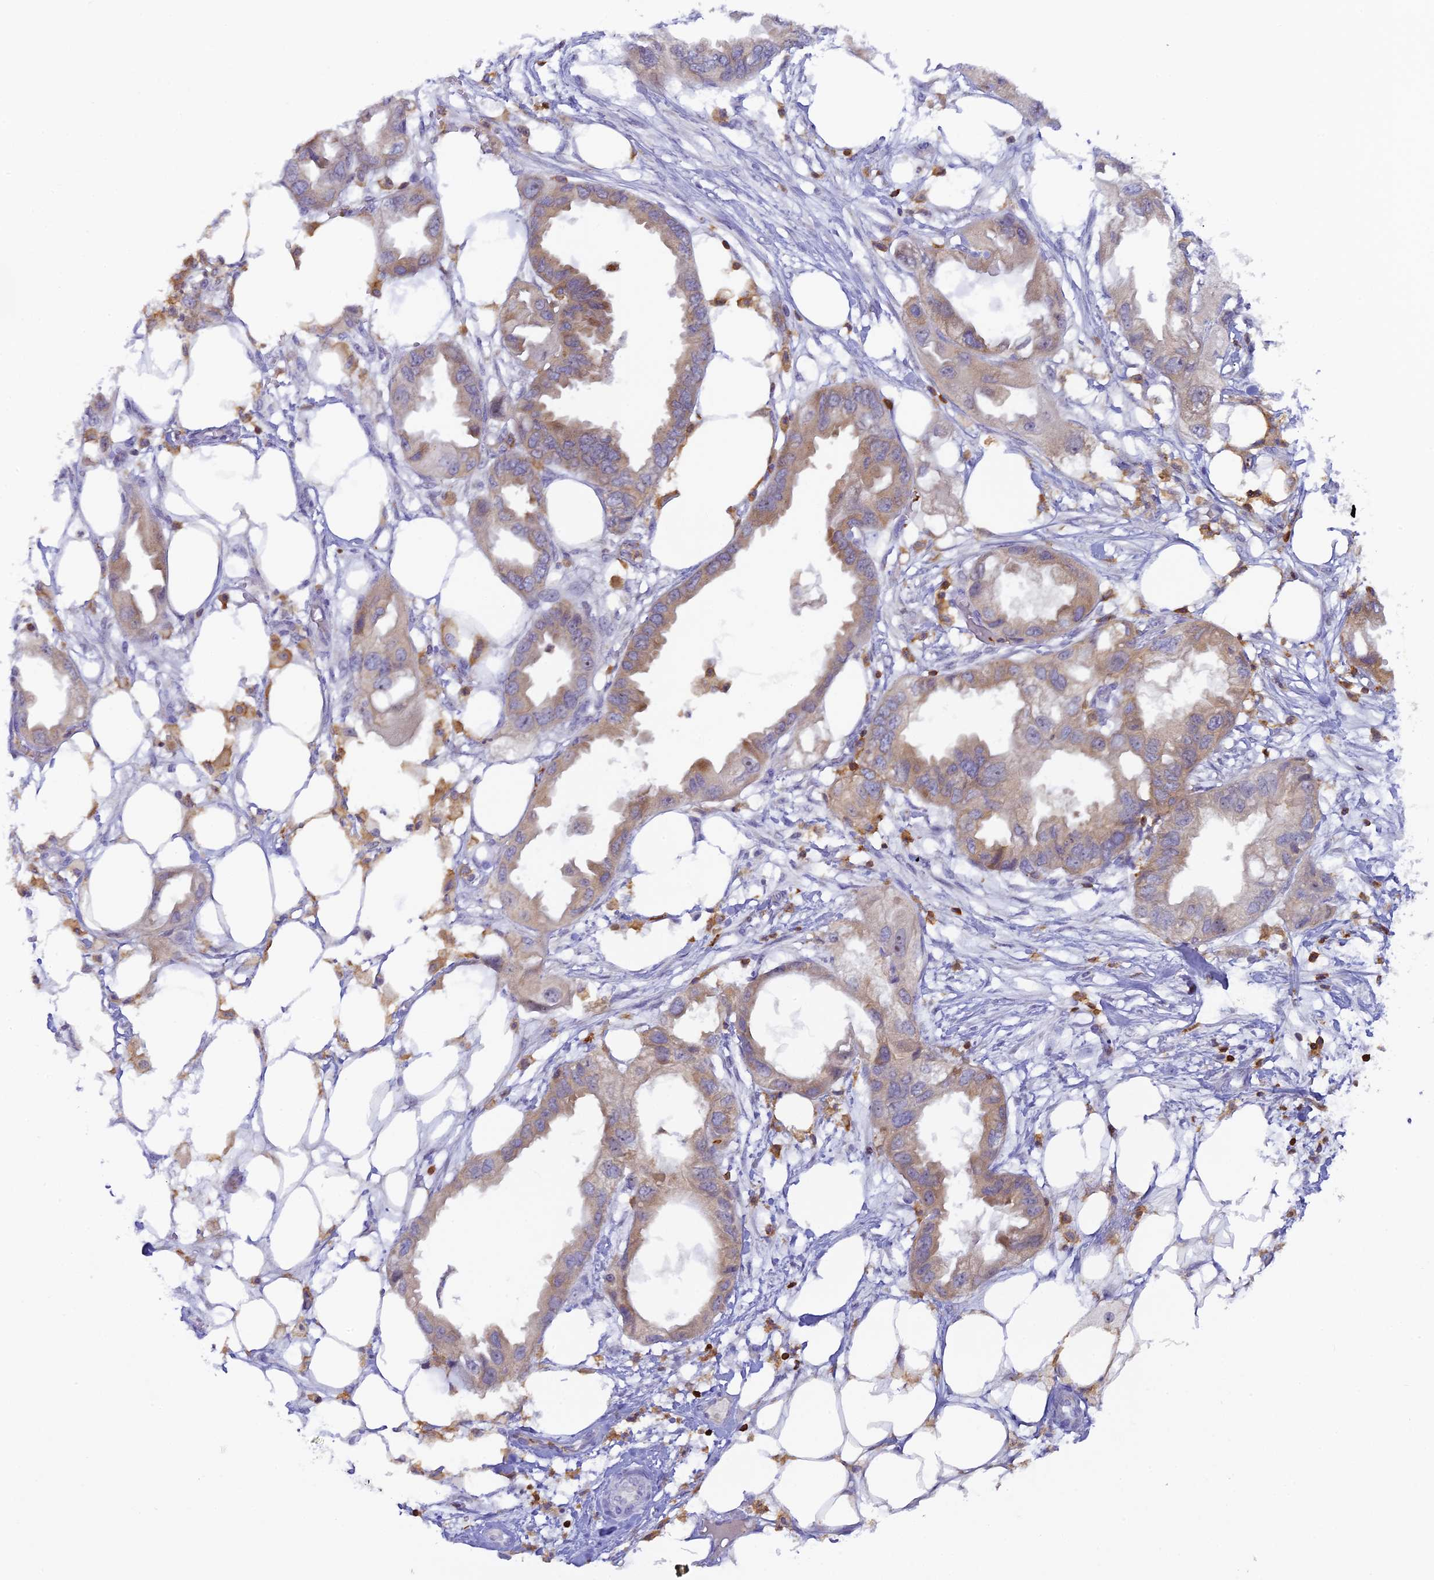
{"staining": {"intensity": "weak", "quantity": "25%-75%", "location": "cytoplasmic/membranous"}, "tissue": "endometrial cancer", "cell_type": "Tumor cells", "image_type": "cancer", "snomed": [{"axis": "morphology", "description": "Adenocarcinoma, NOS"}, {"axis": "morphology", "description": "Adenocarcinoma, metastatic, NOS"}, {"axis": "topography", "description": "Adipose tissue"}, {"axis": "topography", "description": "Endometrium"}], "caption": "Immunohistochemical staining of human endometrial metastatic adenocarcinoma shows low levels of weak cytoplasmic/membranous positivity in about 25%-75% of tumor cells.", "gene": "FYB1", "patient": {"sex": "female", "age": 67}}